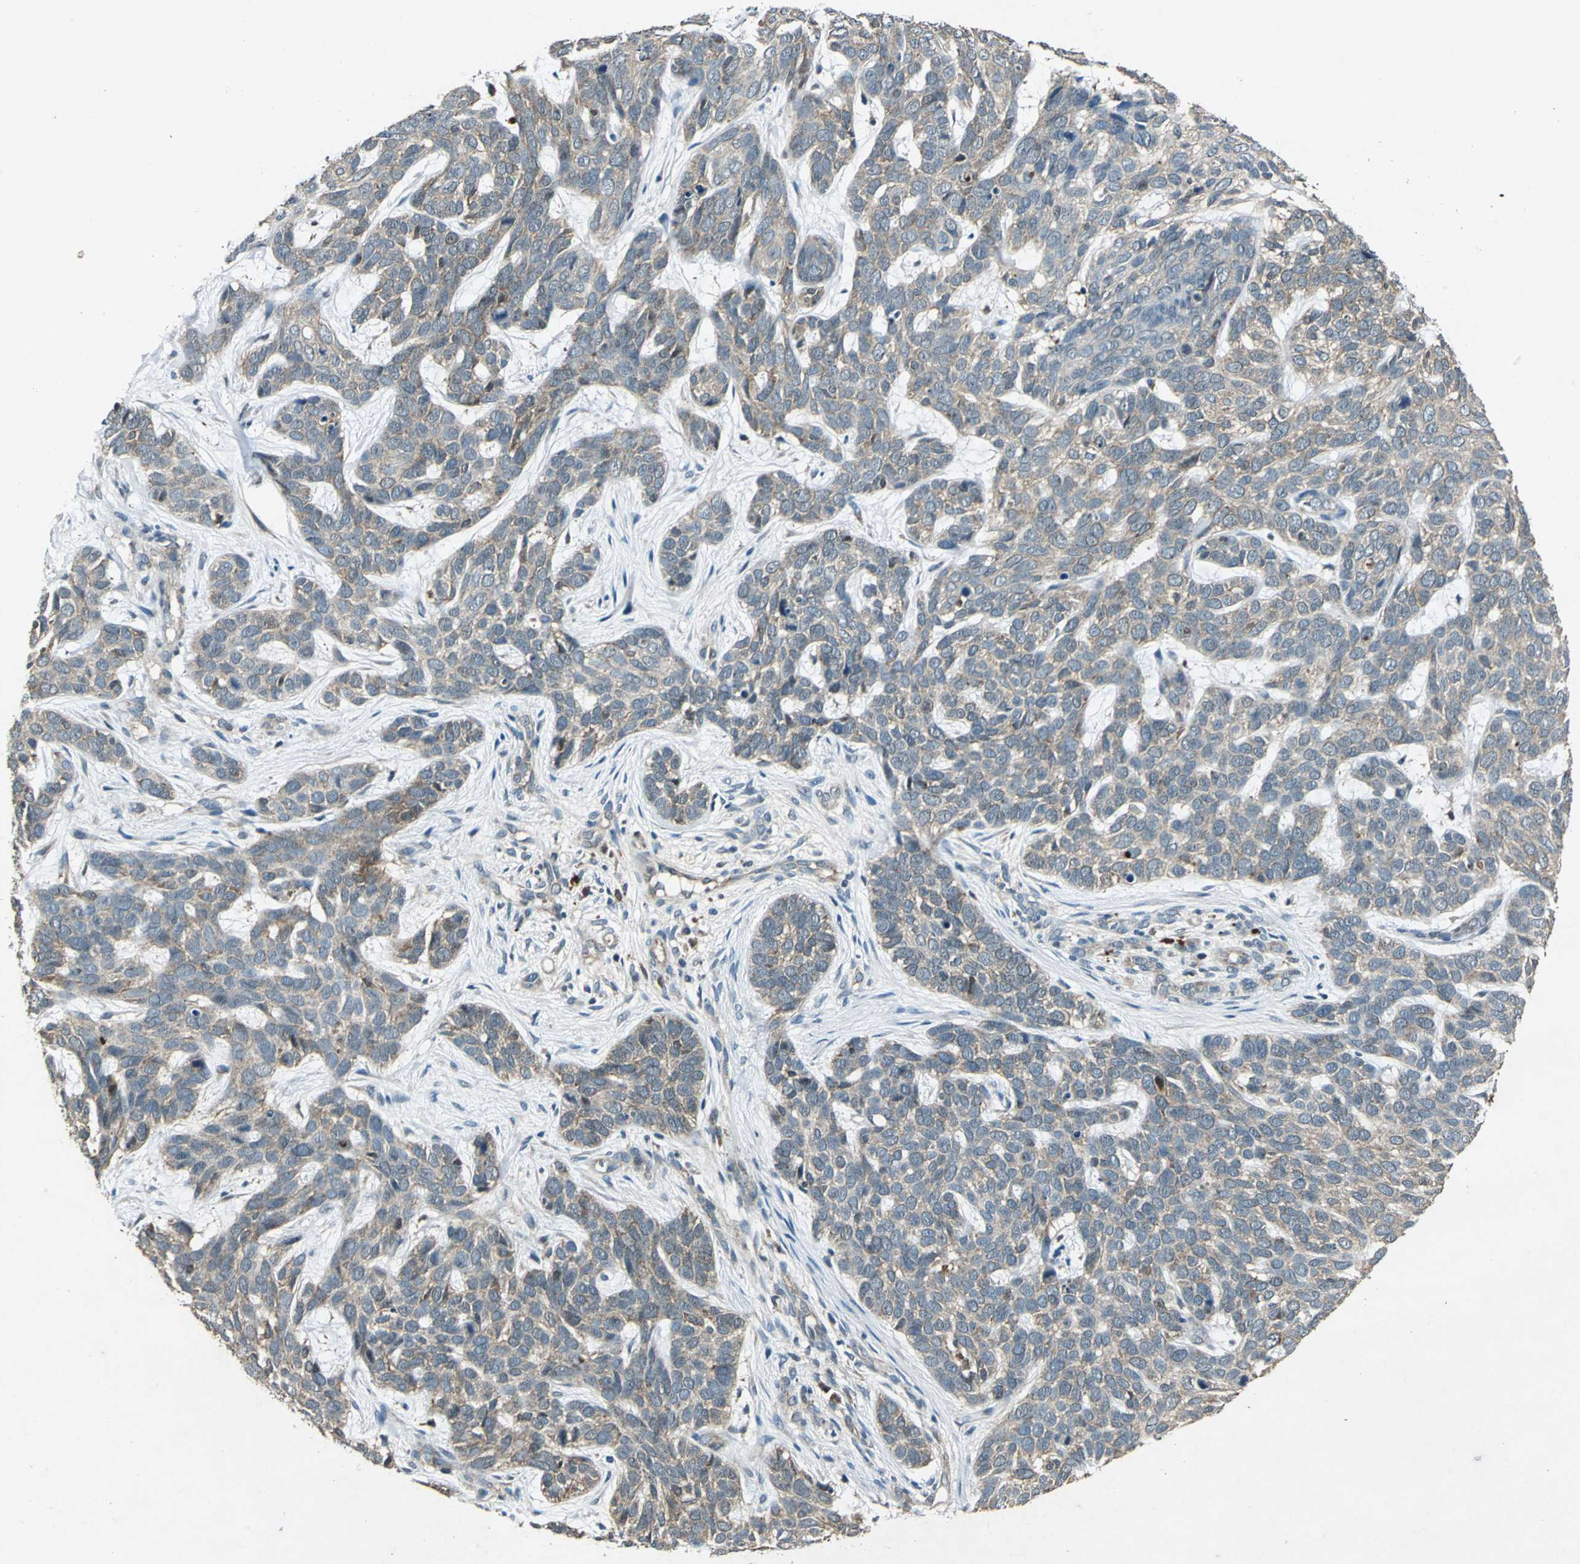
{"staining": {"intensity": "weak", "quantity": ">75%", "location": "cytoplasmic/membranous"}, "tissue": "skin cancer", "cell_type": "Tumor cells", "image_type": "cancer", "snomed": [{"axis": "morphology", "description": "Basal cell carcinoma"}, {"axis": "topography", "description": "Skin"}], "caption": "Tumor cells display low levels of weak cytoplasmic/membranous staining in about >75% of cells in human skin cancer (basal cell carcinoma).", "gene": "AHSA1", "patient": {"sex": "male", "age": 87}}